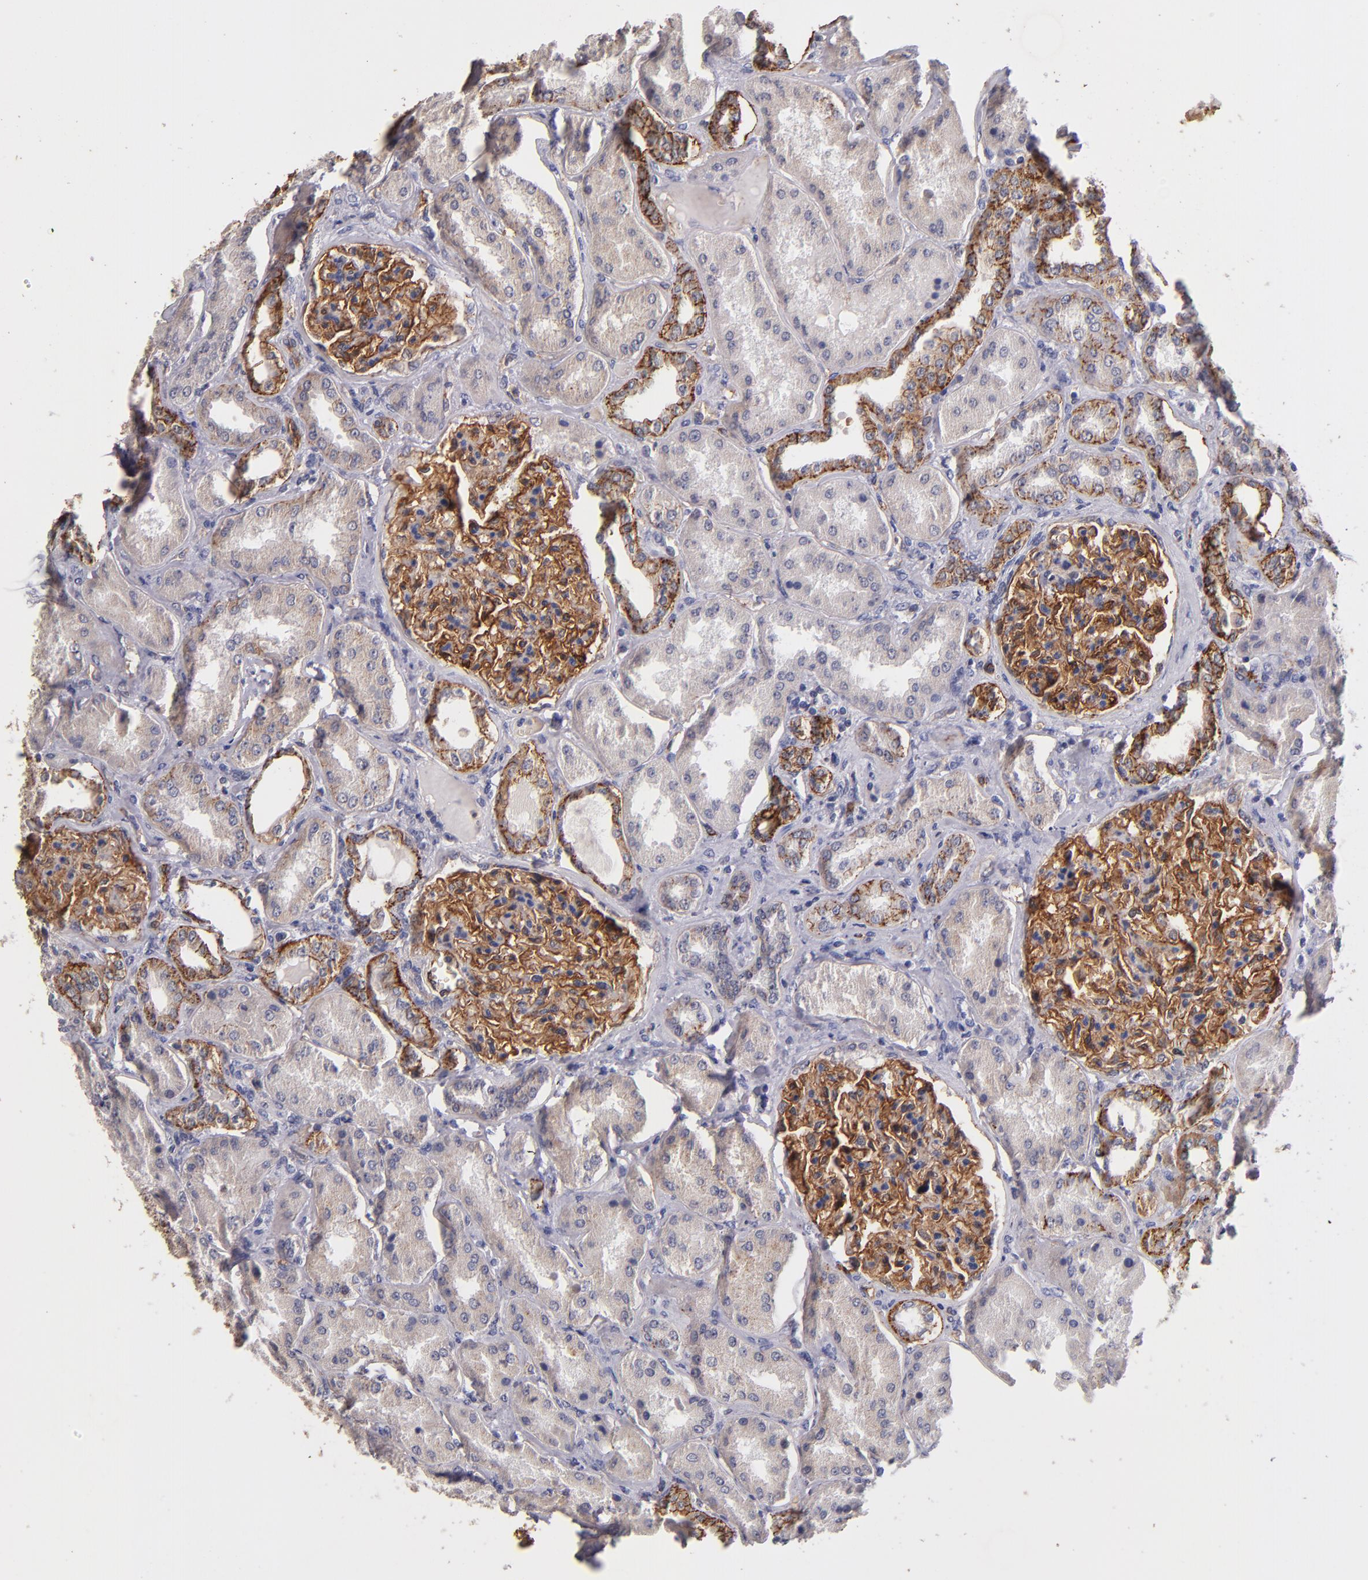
{"staining": {"intensity": "strong", "quantity": ">75%", "location": "cytoplasmic/membranous"}, "tissue": "kidney", "cell_type": "Cells in glomeruli", "image_type": "normal", "snomed": [{"axis": "morphology", "description": "Normal tissue, NOS"}, {"axis": "topography", "description": "Kidney"}], "caption": "Protein analysis of normal kidney displays strong cytoplasmic/membranous staining in approximately >75% of cells in glomeruli. (Stains: DAB (3,3'-diaminobenzidine) in brown, nuclei in blue, Microscopy: brightfield microscopy at high magnification).", "gene": "CLDN5", "patient": {"sex": "female", "age": 56}}